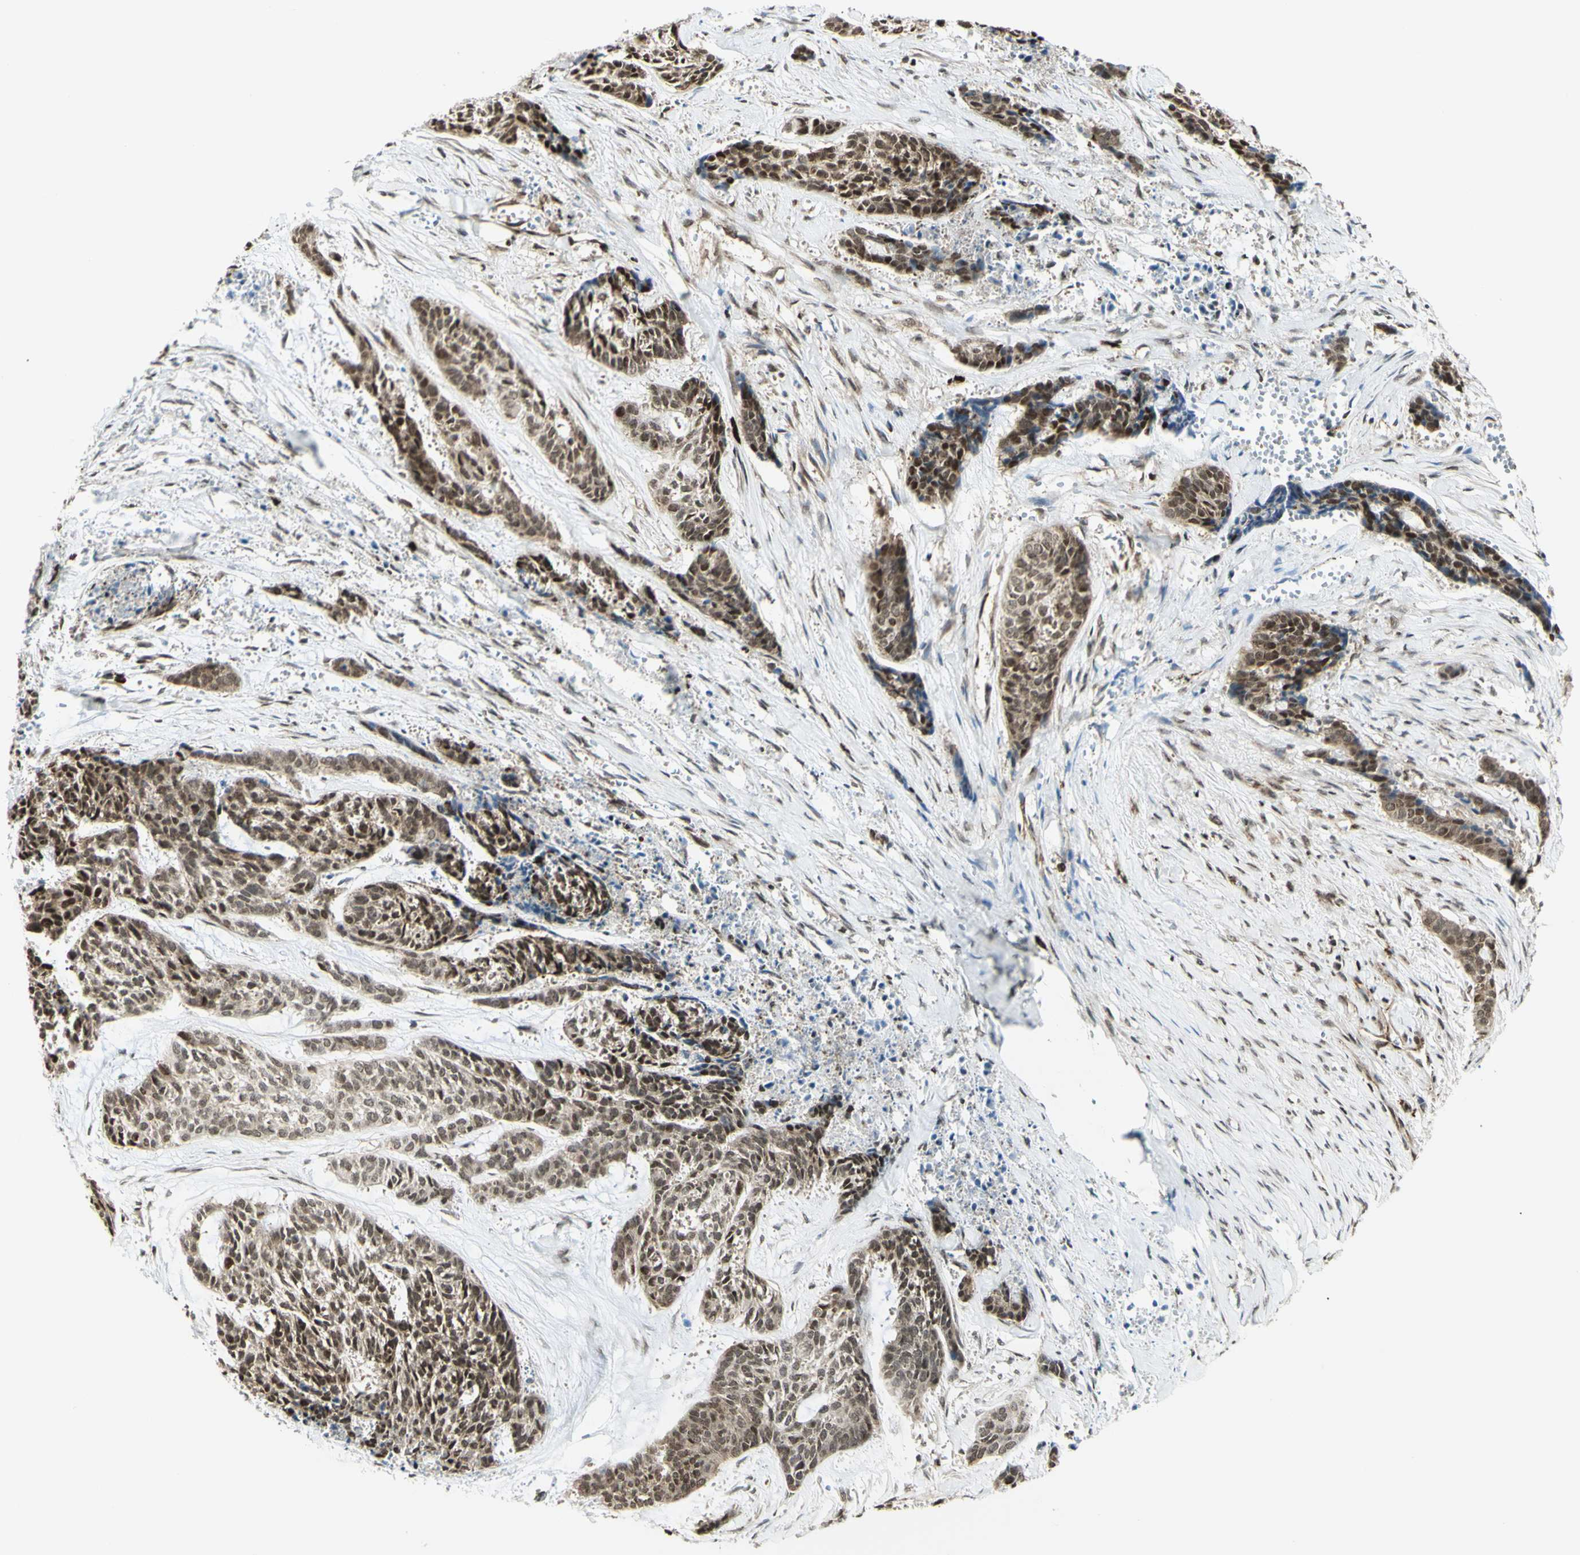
{"staining": {"intensity": "moderate", "quantity": ">75%", "location": "nuclear"}, "tissue": "skin cancer", "cell_type": "Tumor cells", "image_type": "cancer", "snomed": [{"axis": "morphology", "description": "Basal cell carcinoma"}, {"axis": "topography", "description": "Skin"}], "caption": "This histopathology image reveals immunohistochemistry staining of skin basal cell carcinoma, with medium moderate nuclear positivity in approximately >75% of tumor cells.", "gene": "ZMYM6", "patient": {"sex": "female", "age": 64}}